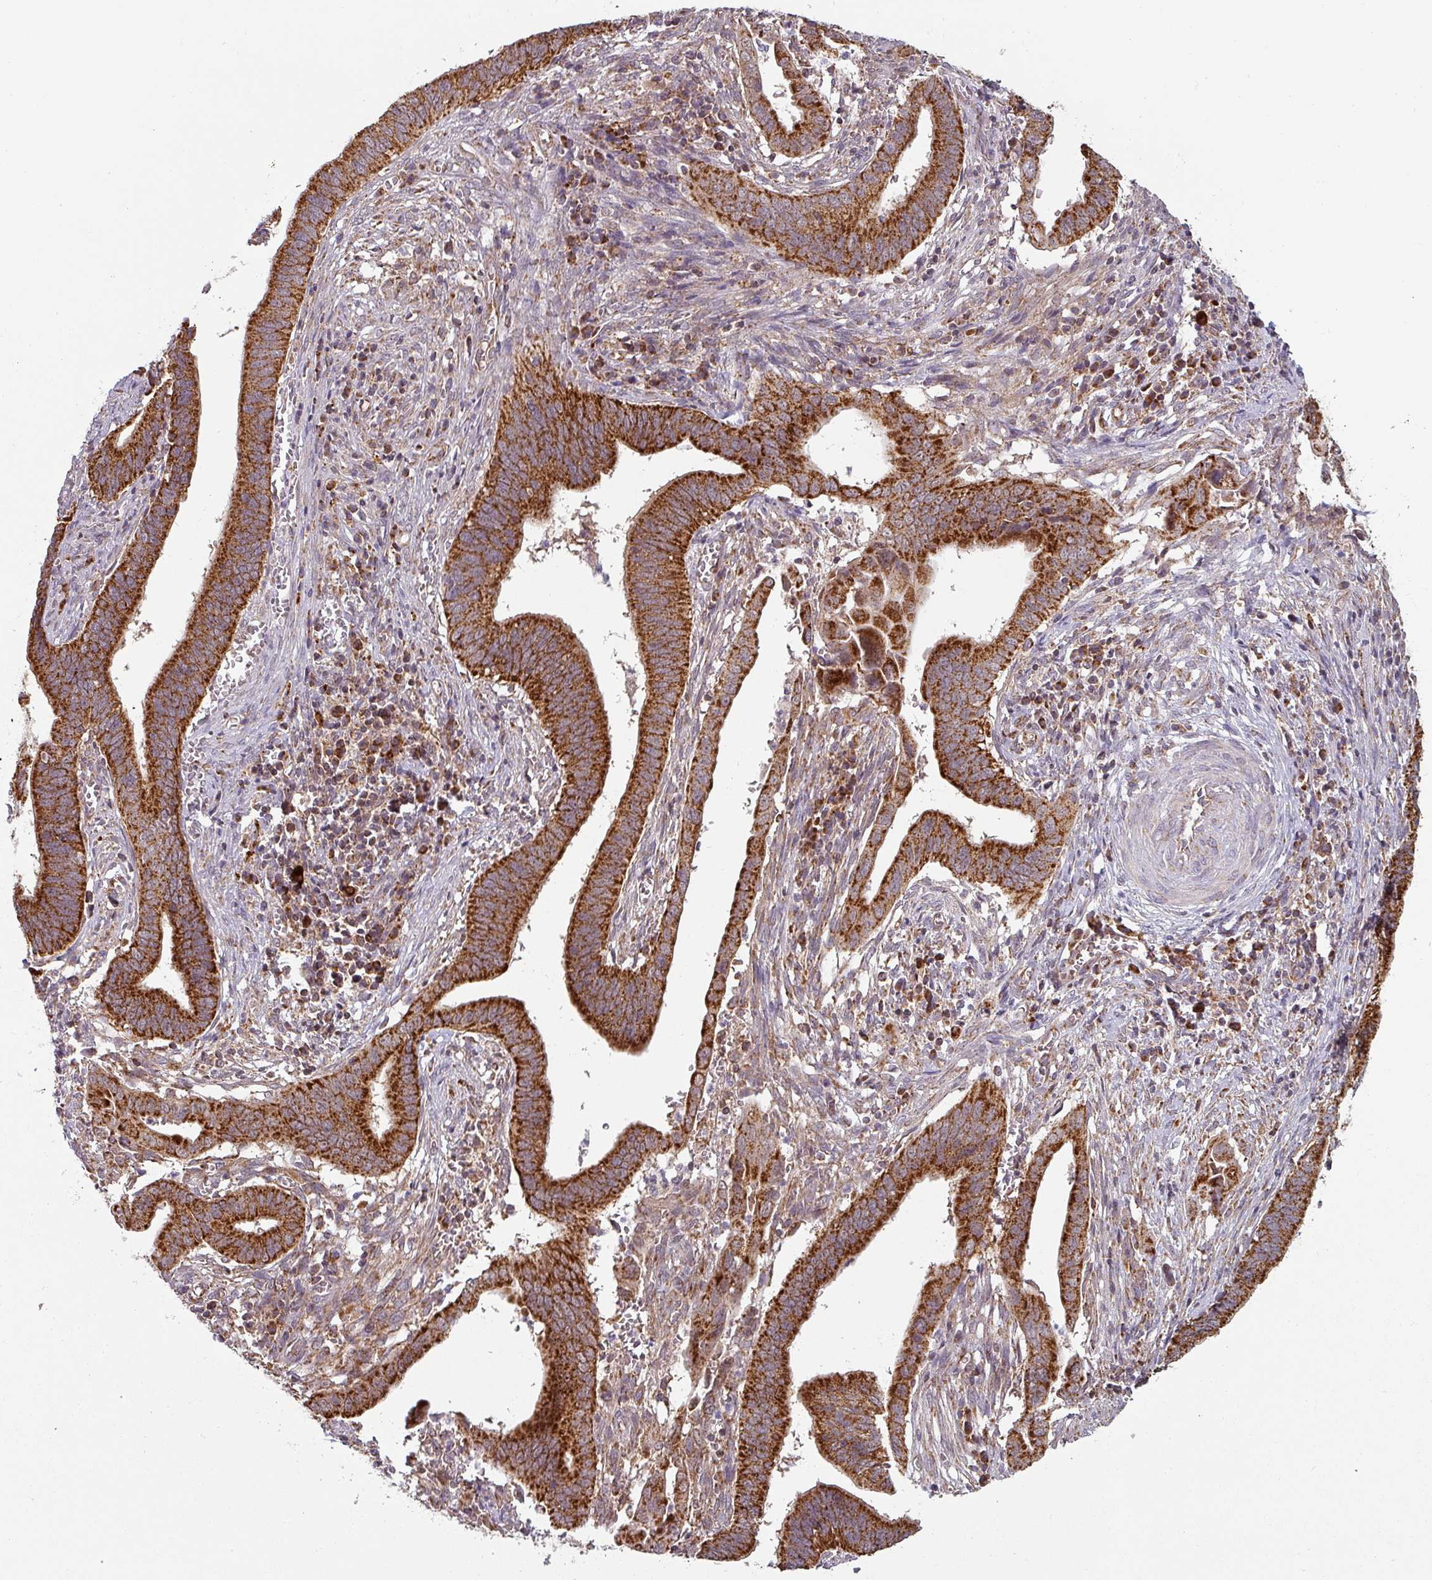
{"staining": {"intensity": "strong", "quantity": ">75%", "location": "cytoplasmic/membranous"}, "tissue": "cervical cancer", "cell_type": "Tumor cells", "image_type": "cancer", "snomed": [{"axis": "morphology", "description": "Adenocarcinoma, NOS"}, {"axis": "topography", "description": "Cervix"}], "caption": "Protein staining by IHC displays strong cytoplasmic/membranous positivity in approximately >75% of tumor cells in cervical cancer (adenocarcinoma).", "gene": "MRPS16", "patient": {"sex": "female", "age": 42}}